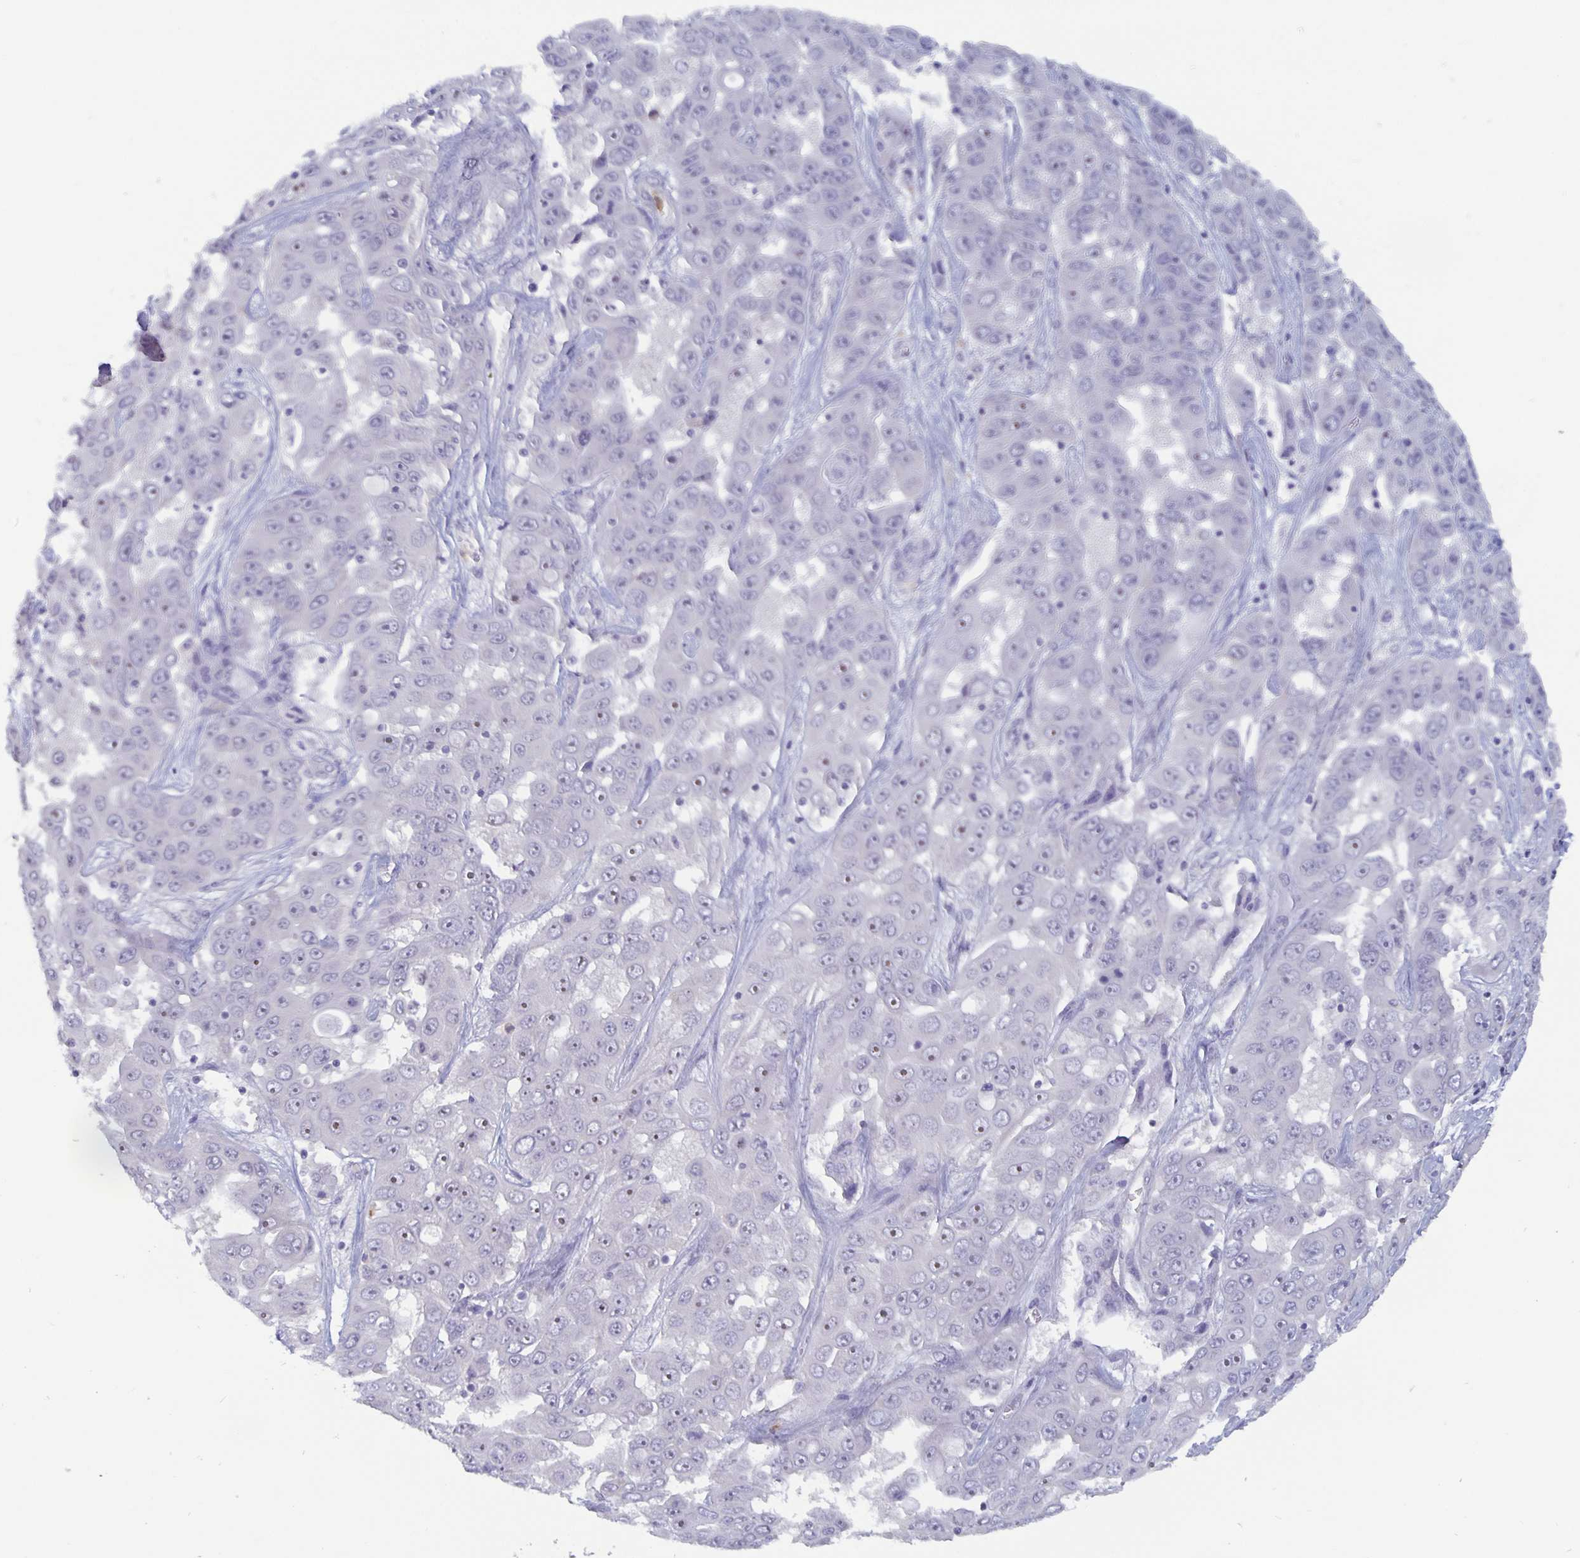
{"staining": {"intensity": "weak", "quantity": "25%-75%", "location": "nuclear"}, "tissue": "liver cancer", "cell_type": "Tumor cells", "image_type": "cancer", "snomed": [{"axis": "morphology", "description": "Cholangiocarcinoma"}, {"axis": "topography", "description": "Liver"}], "caption": "A histopathology image of liver cancer (cholangiocarcinoma) stained for a protein demonstrates weak nuclear brown staining in tumor cells.", "gene": "PLCB3", "patient": {"sex": "female", "age": 52}}